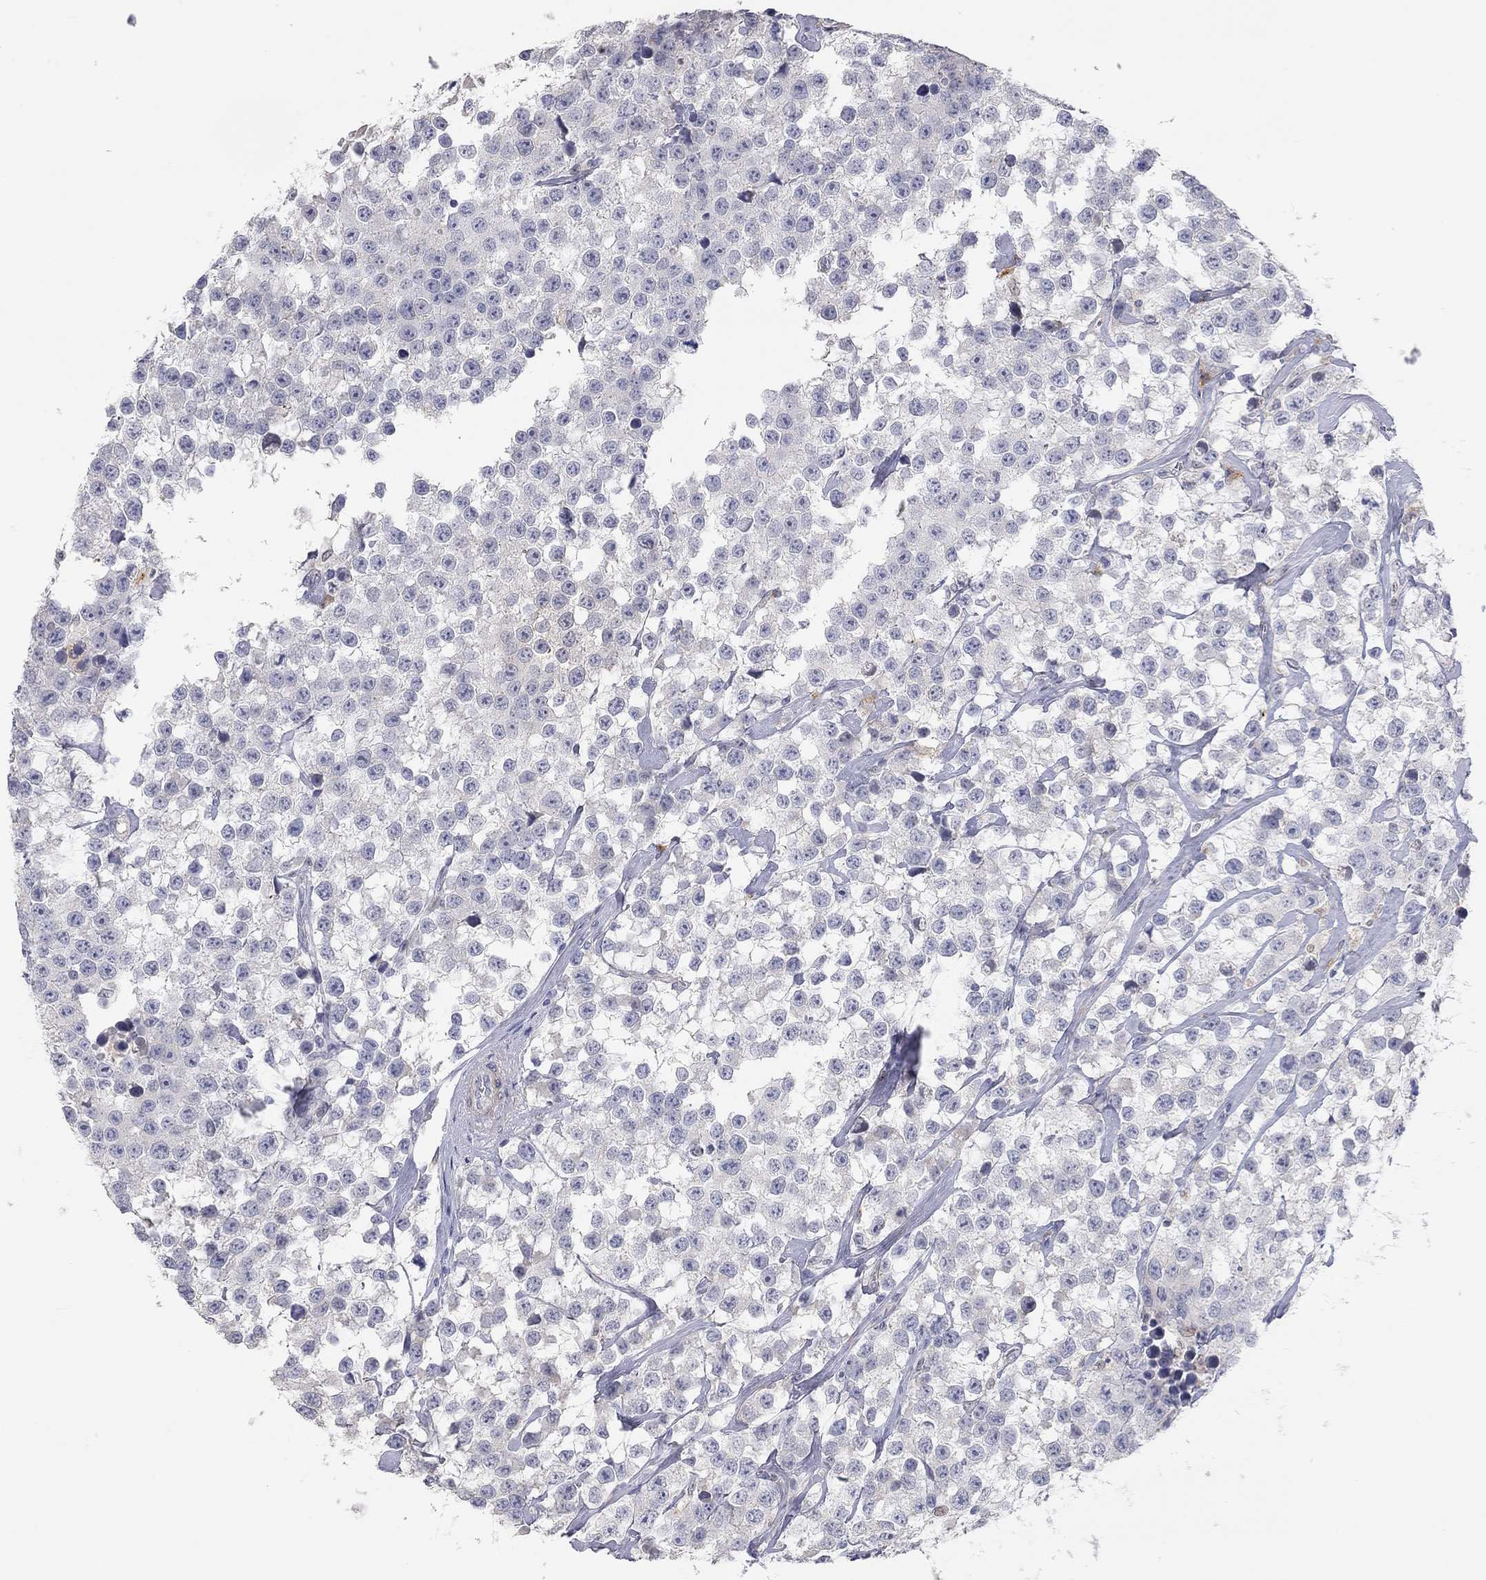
{"staining": {"intensity": "negative", "quantity": "none", "location": "none"}, "tissue": "testis cancer", "cell_type": "Tumor cells", "image_type": "cancer", "snomed": [{"axis": "morphology", "description": "Seminoma, NOS"}, {"axis": "topography", "description": "Testis"}], "caption": "Immunohistochemistry micrograph of neoplastic tissue: testis cancer stained with DAB shows no significant protein expression in tumor cells.", "gene": "PAPSS2", "patient": {"sex": "male", "age": 59}}